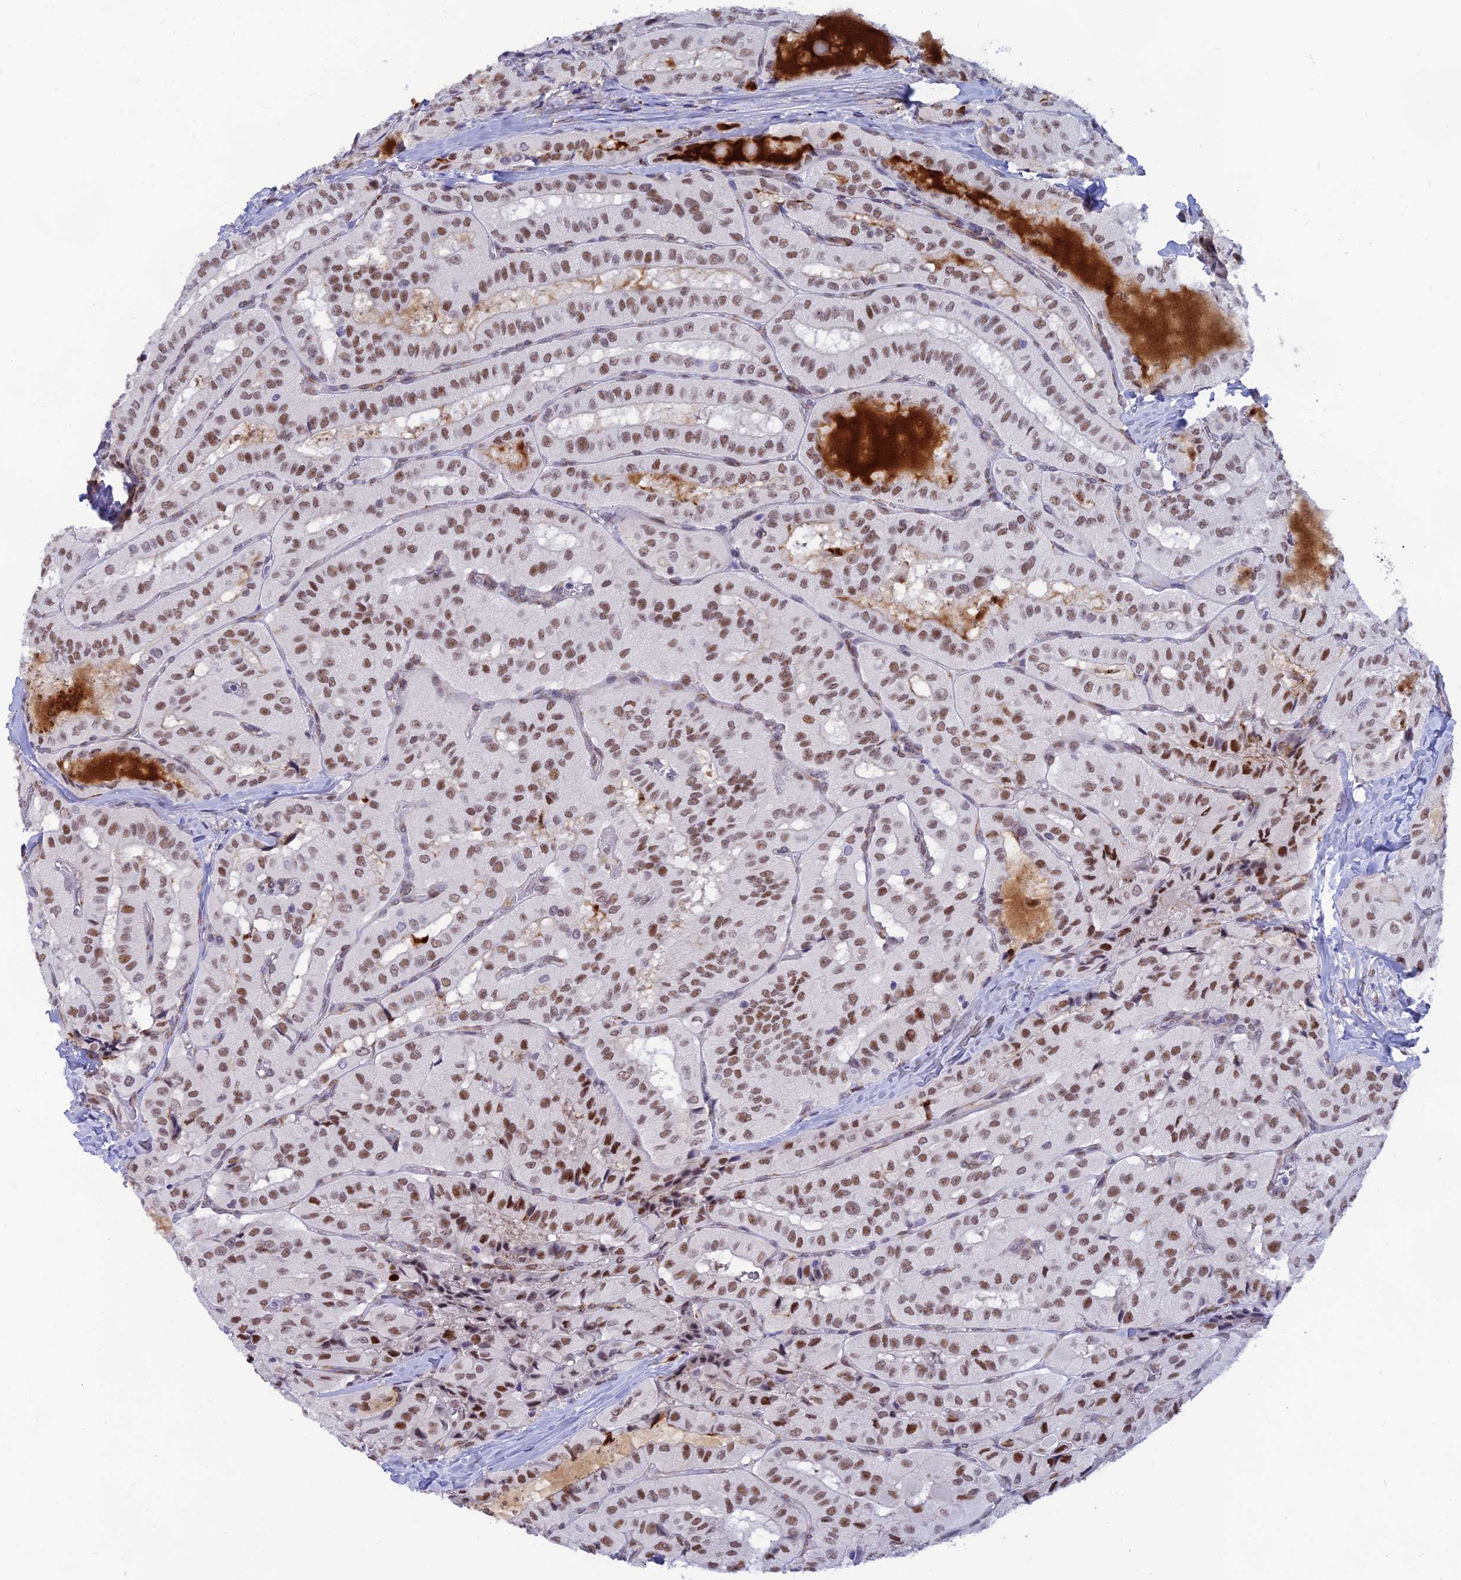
{"staining": {"intensity": "moderate", "quantity": ">75%", "location": "nuclear"}, "tissue": "thyroid cancer", "cell_type": "Tumor cells", "image_type": "cancer", "snomed": [{"axis": "morphology", "description": "Normal tissue, NOS"}, {"axis": "morphology", "description": "Papillary adenocarcinoma, NOS"}, {"axis": "topography", "description": "Thyroid gland"}], "caption": "IHC image of neoplastic tissue: human thyroid papillary adenocarcinoma stained using immunohistochemistry (IHC) exhibits medium levels of moderate protein expression localized specifically in the nuclear of tumor cells, appearing as a nuclear brown color.", "gene": "CLK4", "patient": {"sex": "female", "age": 59}}